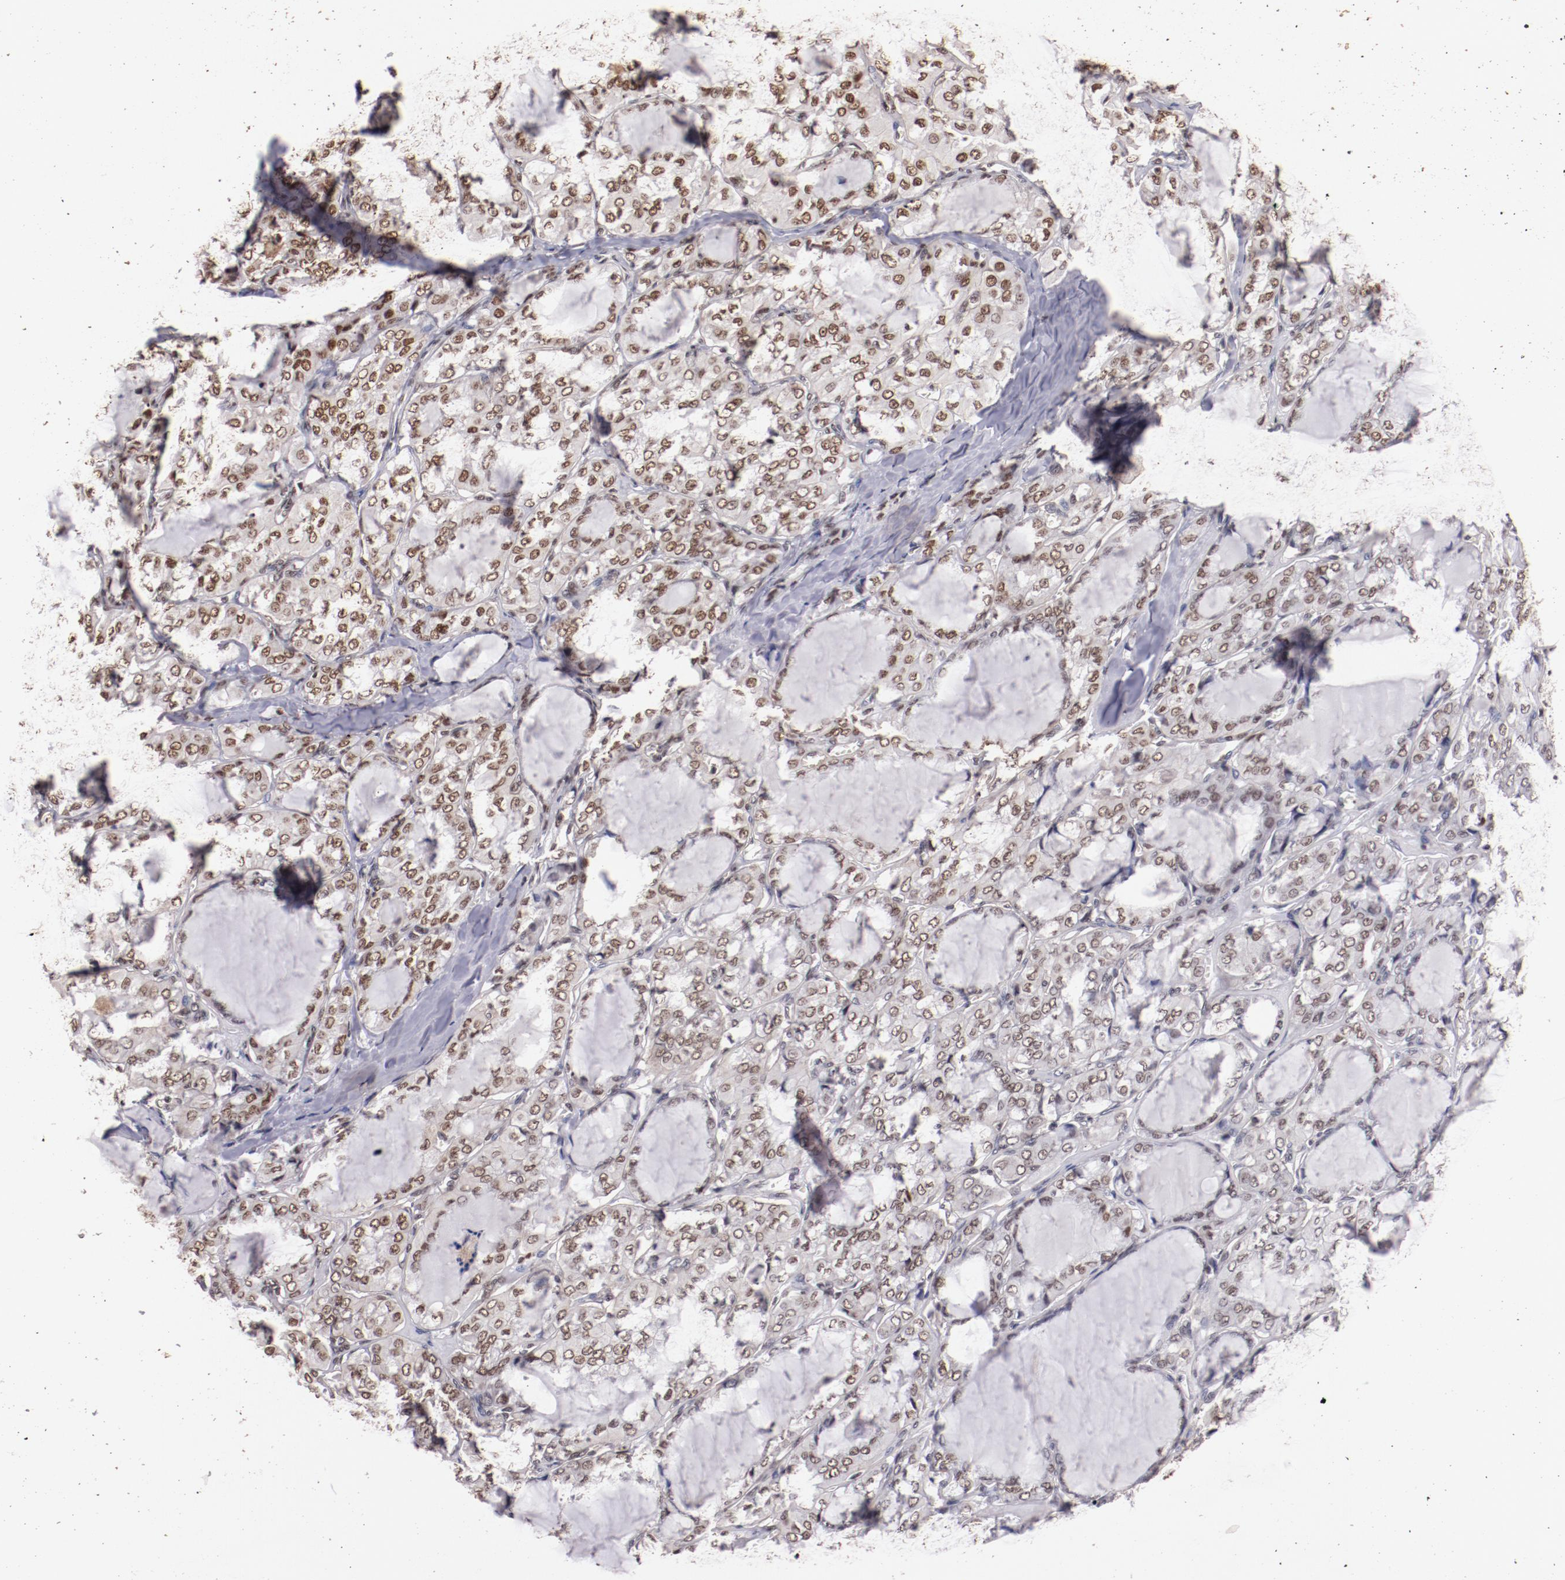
{"staining": {"intensity": "moderate", "quantity": "25%-75%", "location": "nuclear"}, "tissue": "thyroid cancer", "cell_type": "Tumor cells", "image_type": "cancer", "snomed": [{"axis": "morphology", "description": "Papillary adenocarcinoma, NOS"}, {"axis": "topography", "description": "Thyroid gland"}], "caption": "IHC of human thyroid cancer reveals medium levels of moderate nuclear expression in about 25%-75% of tumor cells. Nuclei are stained in blue.", "gene": "STAG2", "patient": {"sex": "male", "age": 20}}